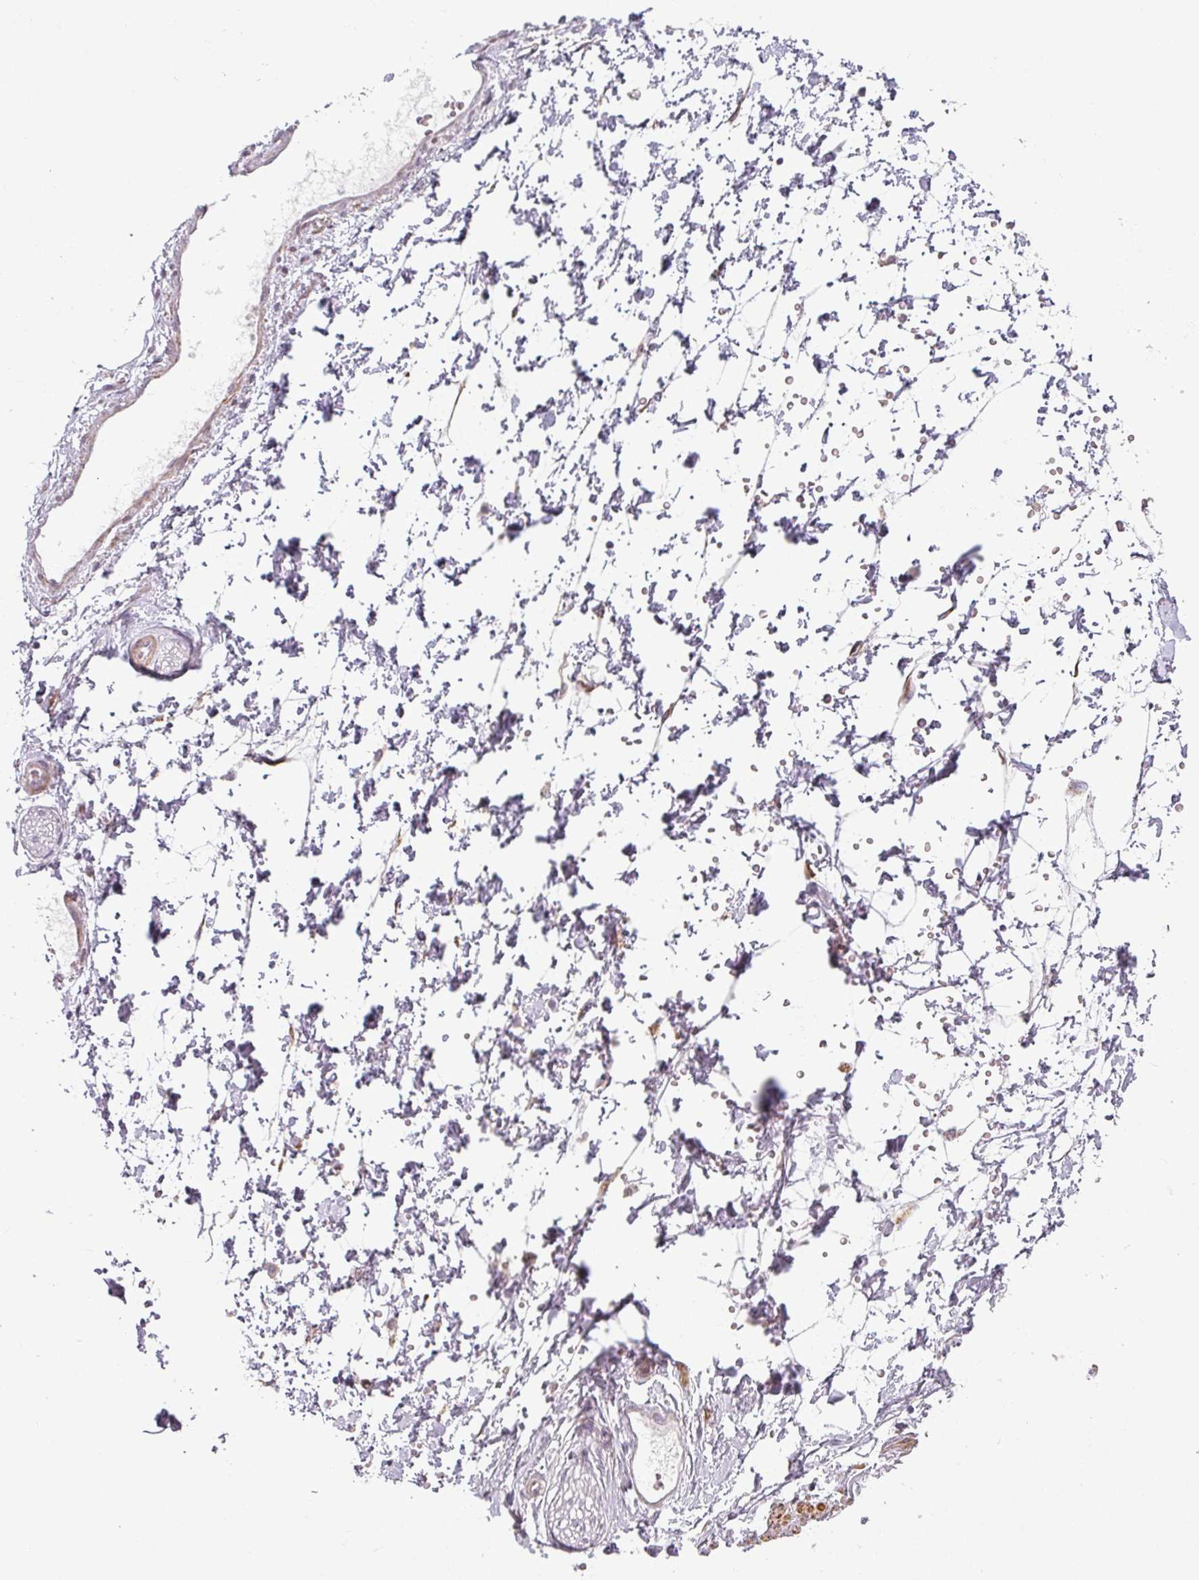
{"staining": {"intensity": "negative", "quantity": "none", "location": "none"}, "tissue": "adipose tissue", "cell_type": "Adipocytes", "image_type": "normal", "snomed": [{"axis": "morphology", "description": "Normal tissue, NOS"}, {"axis": "topography", "description": "Prostate"}, {"axis": "topography", "description": "Peripheral nerve tissue"}], "caption": "DAB immunohistochemical staining of unremarkable adipose tissue demonstrates no significant expression in adipocytes. The staining was performed using DAB to visualize the protein expression in brown, while the nuclei were stained in blue with hematoxylin (Magnification: 20x).", "gene": "CCDC144A", "patient": {"sex": "male", "age": 55}}